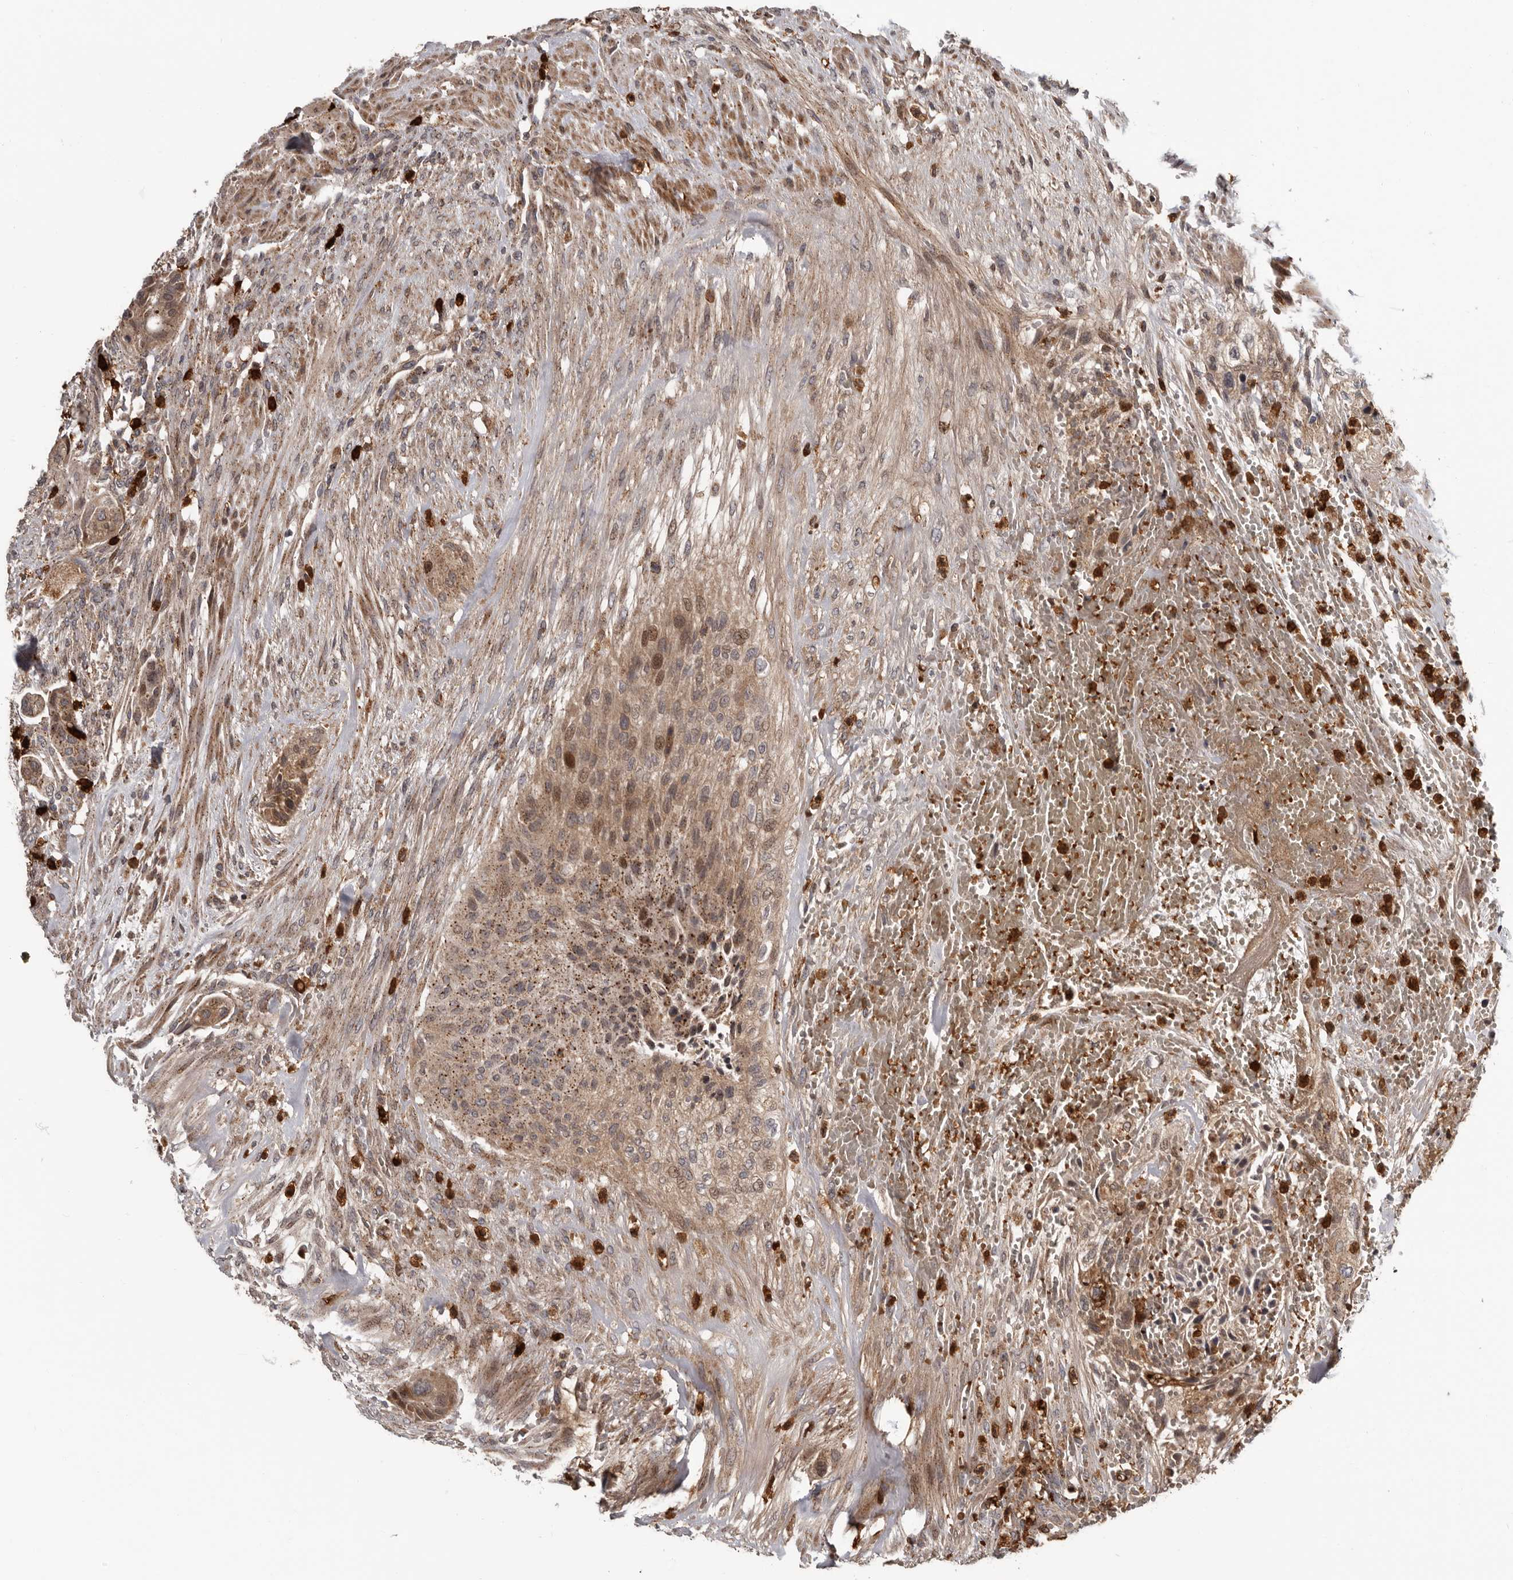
{"staining": {"intensity": "moderate", "quantity": ">75%", "location": "cytoplasmic/membranous,nuclear"}, "tissue": "urothelial cancer", "cell_type": "Tumor cells", "image_type": "cancer", "snomed": [{"axis": "morphology", "description": "Urothelial carcinoma, High grade"}, {"axis": "topography", "description": "Urinary bladder"}], "caption": "Immunohistochemical staining of human high-grade urothelial carcinoma reveals moderate cytoplasmic/membranous and nuclear protein positivity in about >75% of tumor cells.", "gene": "FGFR4", "patient": {"sex": "male", "age": 35}}